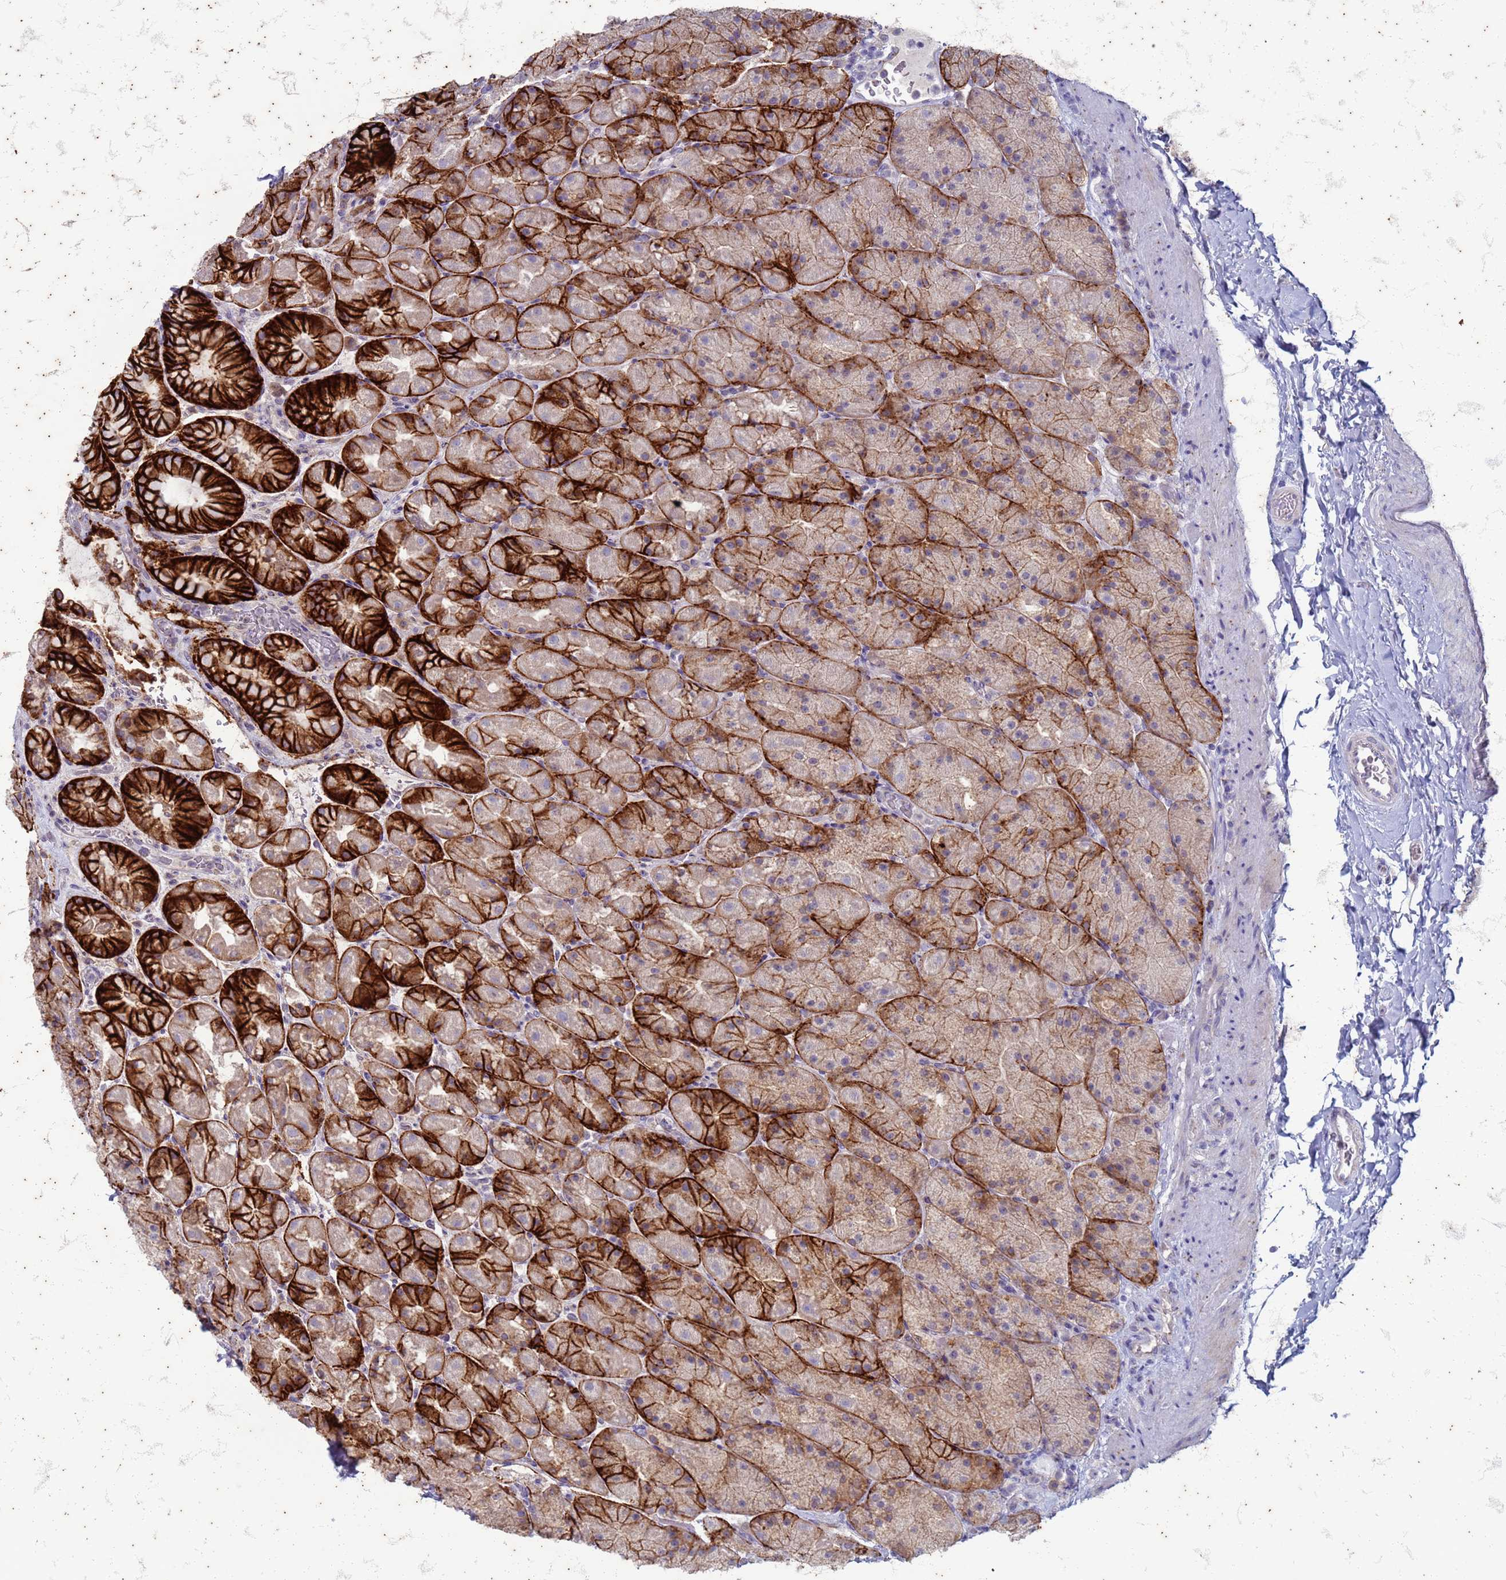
{"staining": {"intensity": "strong", "quantity": "25%-75%", "location": "cytoplasmic/membranous"}, "tissue": "stomach", "cell_type": "Glandular cells", "image_type": "normal", "snomed": [{"axis": "morphology", "description": "Normal tissue, NOS"}, {"axis": "topography", "description": "Stomach, upper"}, {"axis": "topography", "description": "Stomach, lower"}], "caption": "Immunohistochemical staining of unremarkable human stomach shows high levels of strong cytoplasmic/membranous expression in about 25%-75% of glandular cells. The staining was performed using DAB to visualize the protein expression in brown, while the nuclei were stained in blue with hematoxylin (Magnification: 20x).", "gene": "SUCO", "patient": {"sex": "male", "age": 67}}